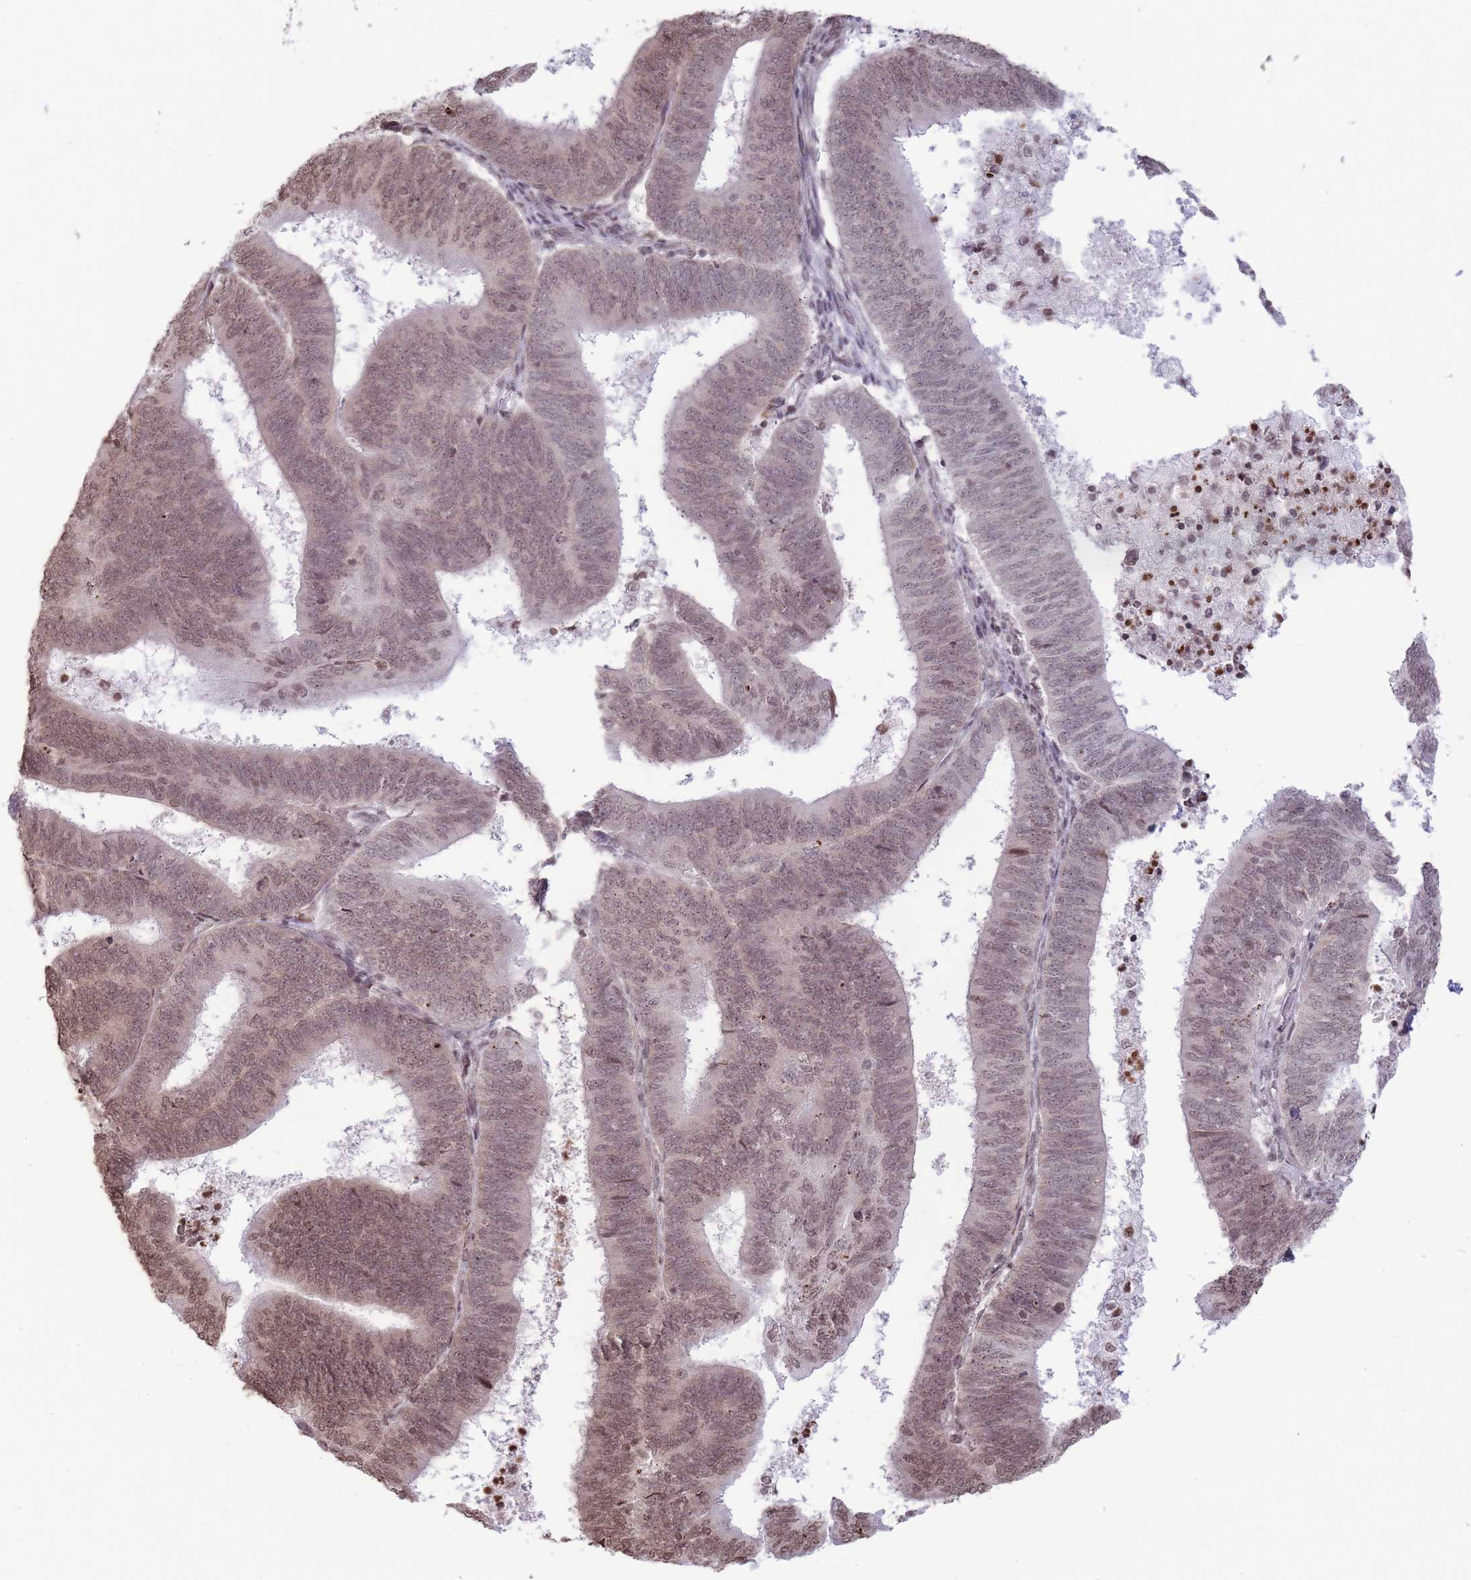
{"staining": {"intensity": "weak", "quantity": "25%-75%", "location": "nuclear"}, "tissue": "endometrial cancer", "cell_type": "Tumor cells", "image_type": "cancer", "snomed": [{"axis": "morphology", "description": "Adenocarcinoma, NOS"}, {"axis": "topography", "description": "Endometrium"}], "caption": "Immunohistochemical staining of human endometrial cancer (adenocarcinoma) demonstrates low levels of weak nuclear expression in about 25%-75% of tumor cells.", "gene": "SHISAL1", "patient": {"sex": "female", "age": 70}}